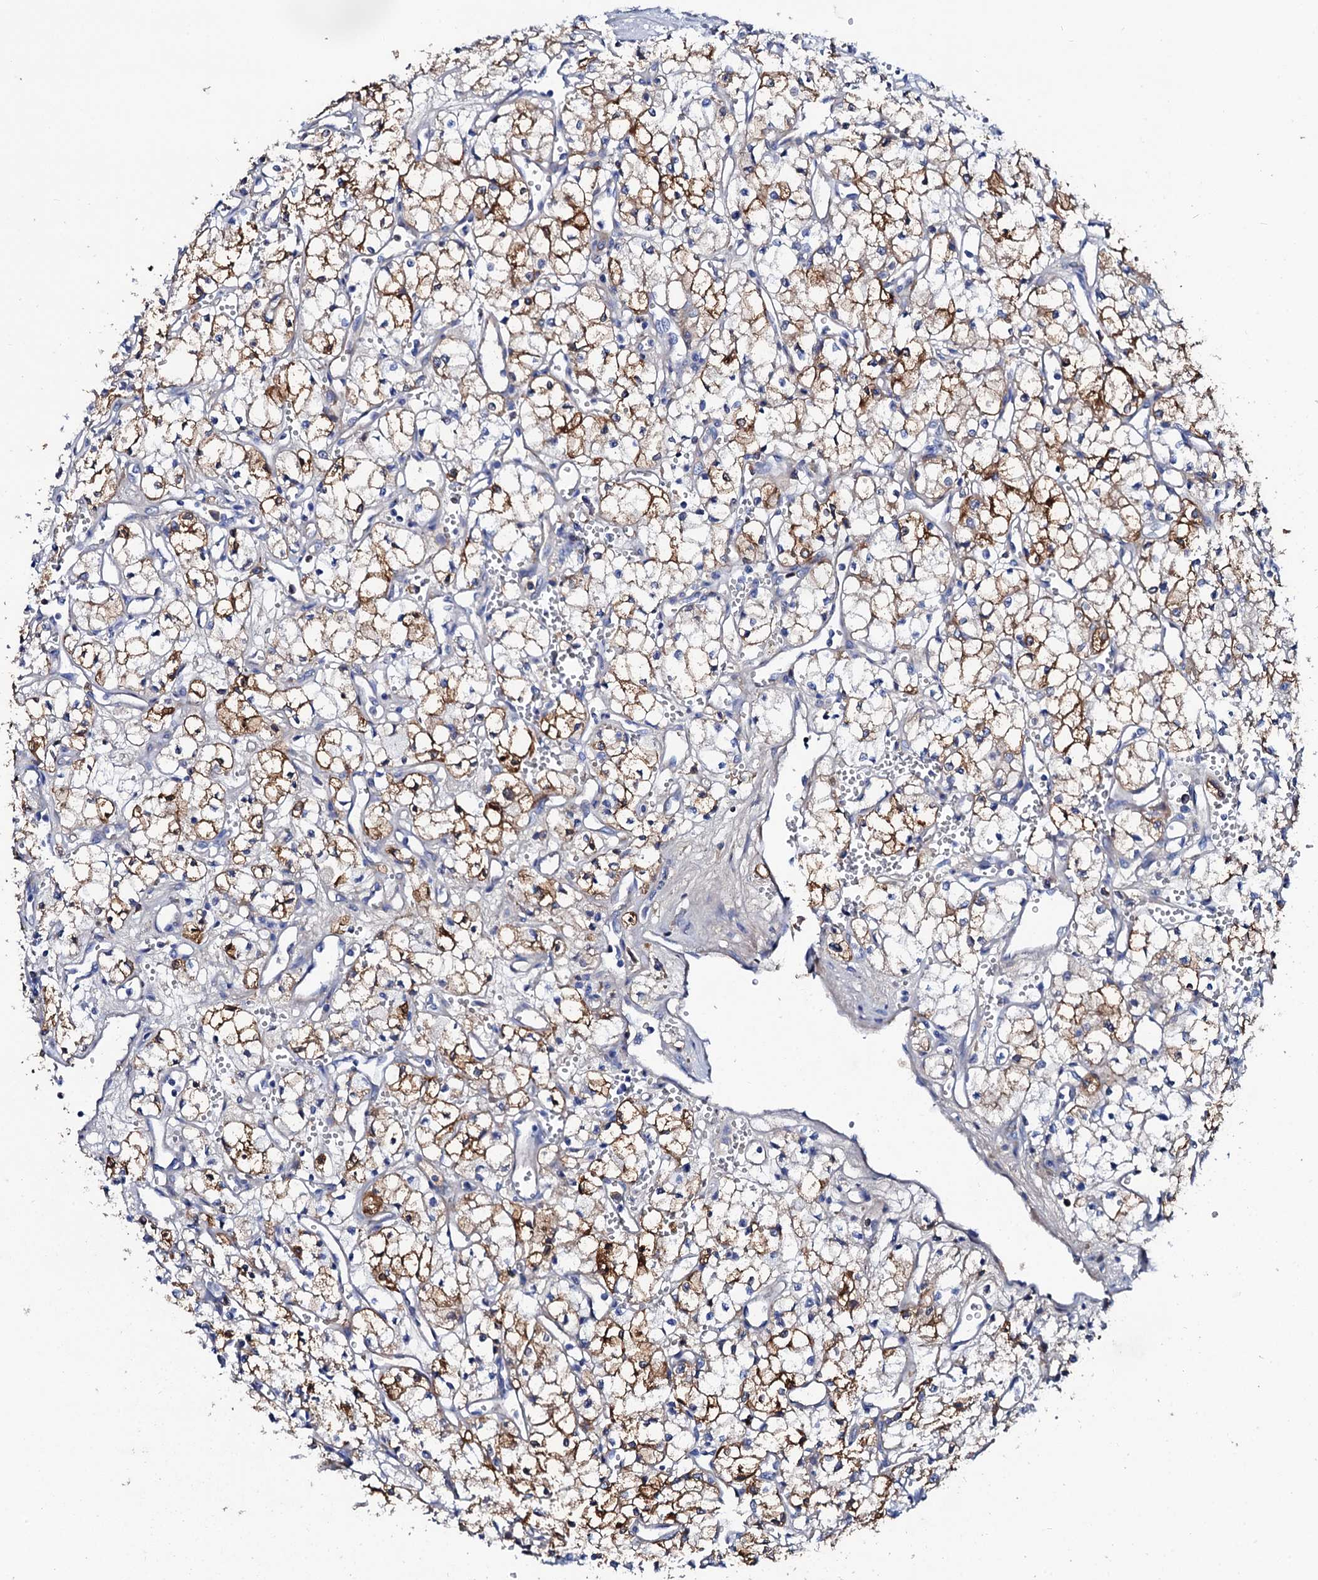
{"staining": {"intensity": "moderate", "quantity": ">75%", "location": "cytoplasmic/membranous"}, "tissue": "renal cancer", "cell_type": "Tumor cells", "image_type": "cancer", "snomed": [{"axis": "morphology", "description": "Adenocarcinoma, NOS"}, {"axis": "topography", "description": "Kidney"}], "caption": "Moderate cytoplasmic/membranous positivity for a protein is appreciated in about >75% of tumor cells of renal cancer (adenocarcinoma) using IHC.", "gene": "GLB1L3", "patient": {"sex": "male", "age": 59}}